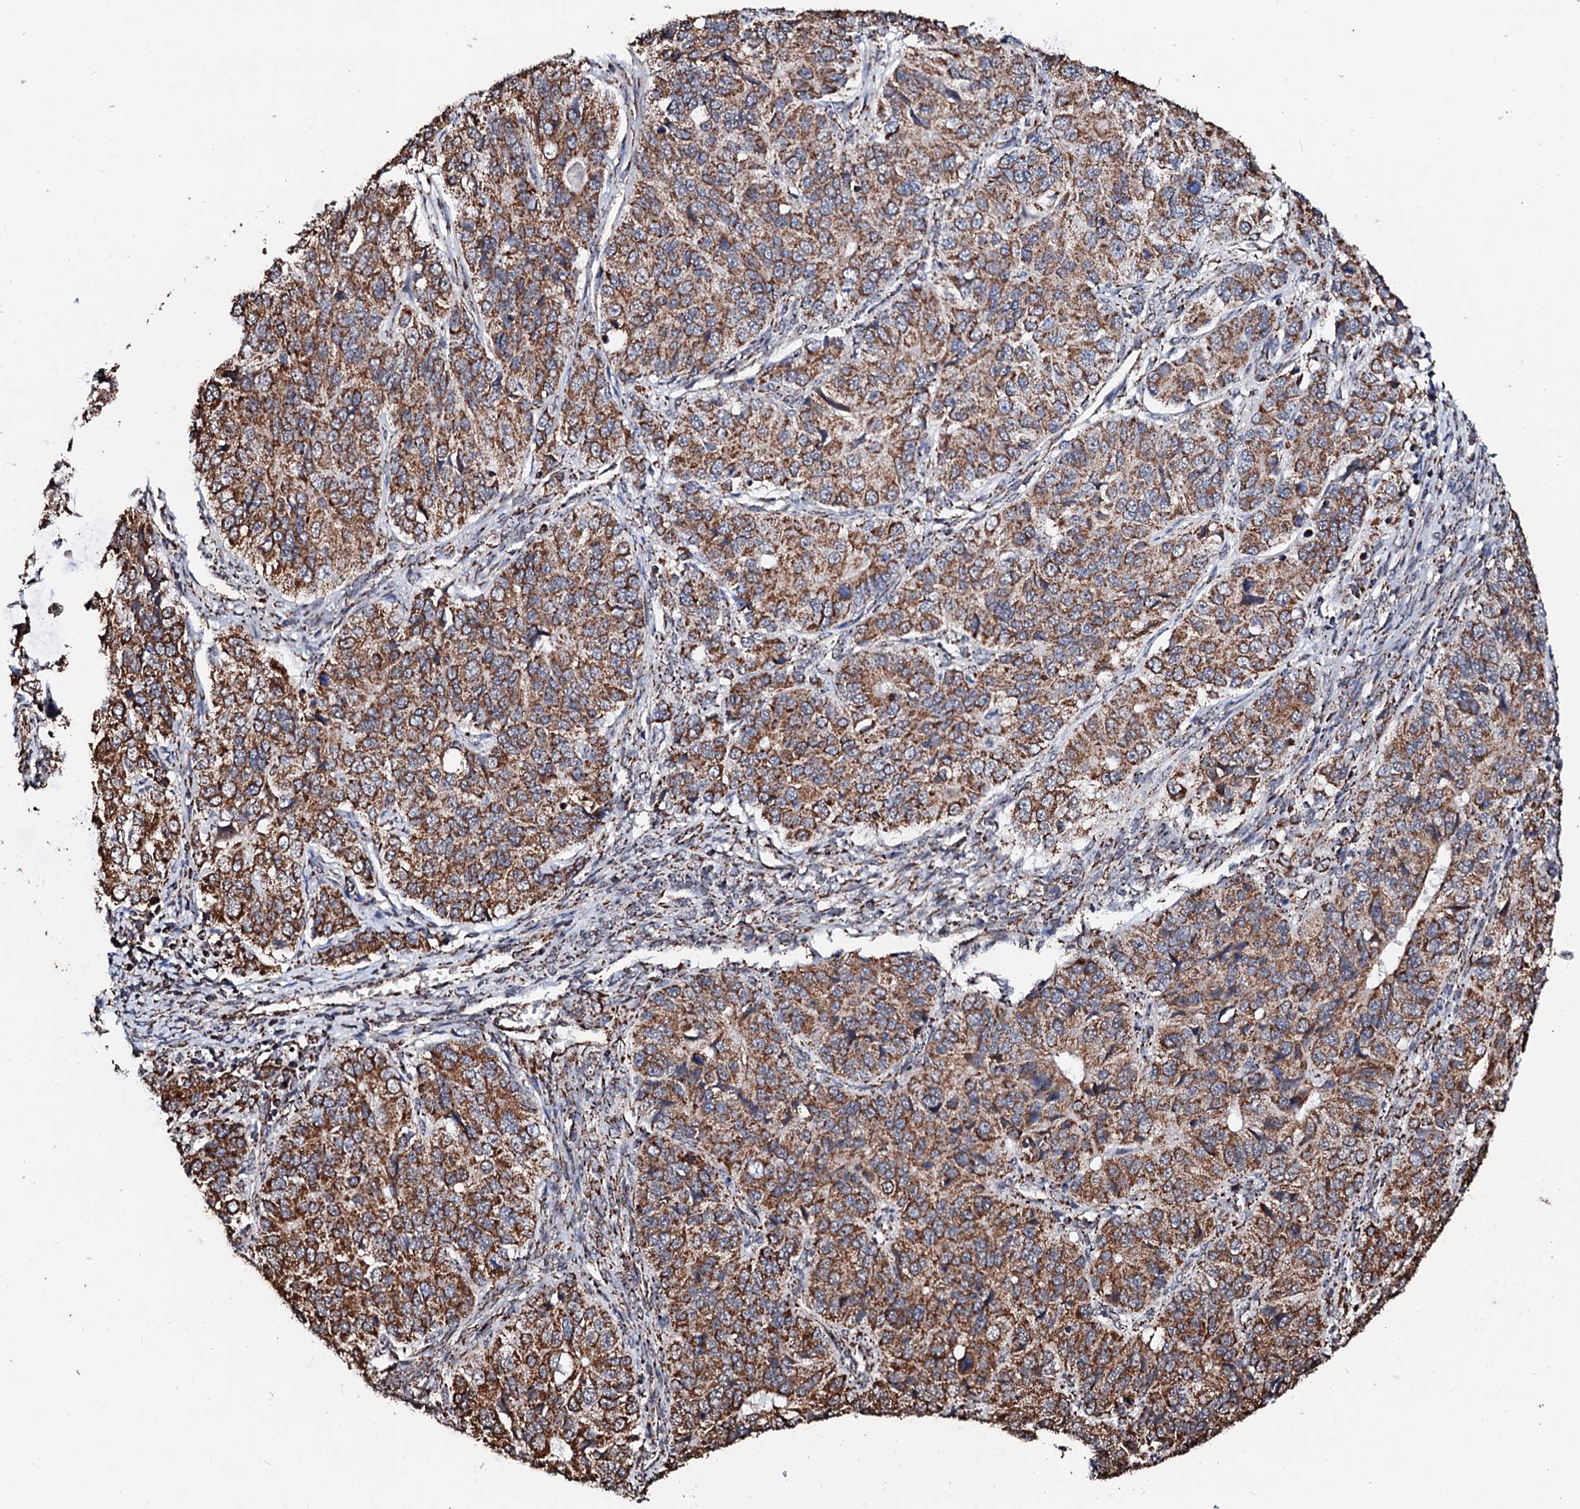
{"staining": {"intensity": "moderate", "quantity": ">75%", "location": "cytoplasmic/membranous"}, "tissue": "ovarian cancer", "cell_type": "Tumor cells", "image_type": "cancer", "snomed": [{"axis": "morphology", "description": "Carcinoma, endometroid"}, {"axis": "topography", "description": "Ovary"}], "caption": "The immunohistochemical stain shows moderate cytoplasmic/membranous expression in tumor cells of ovarian cancer (endometroid carcinoma) tissue.", "gene": "SECISBP2L", "patient": {"sex": "female", "age": 51}}